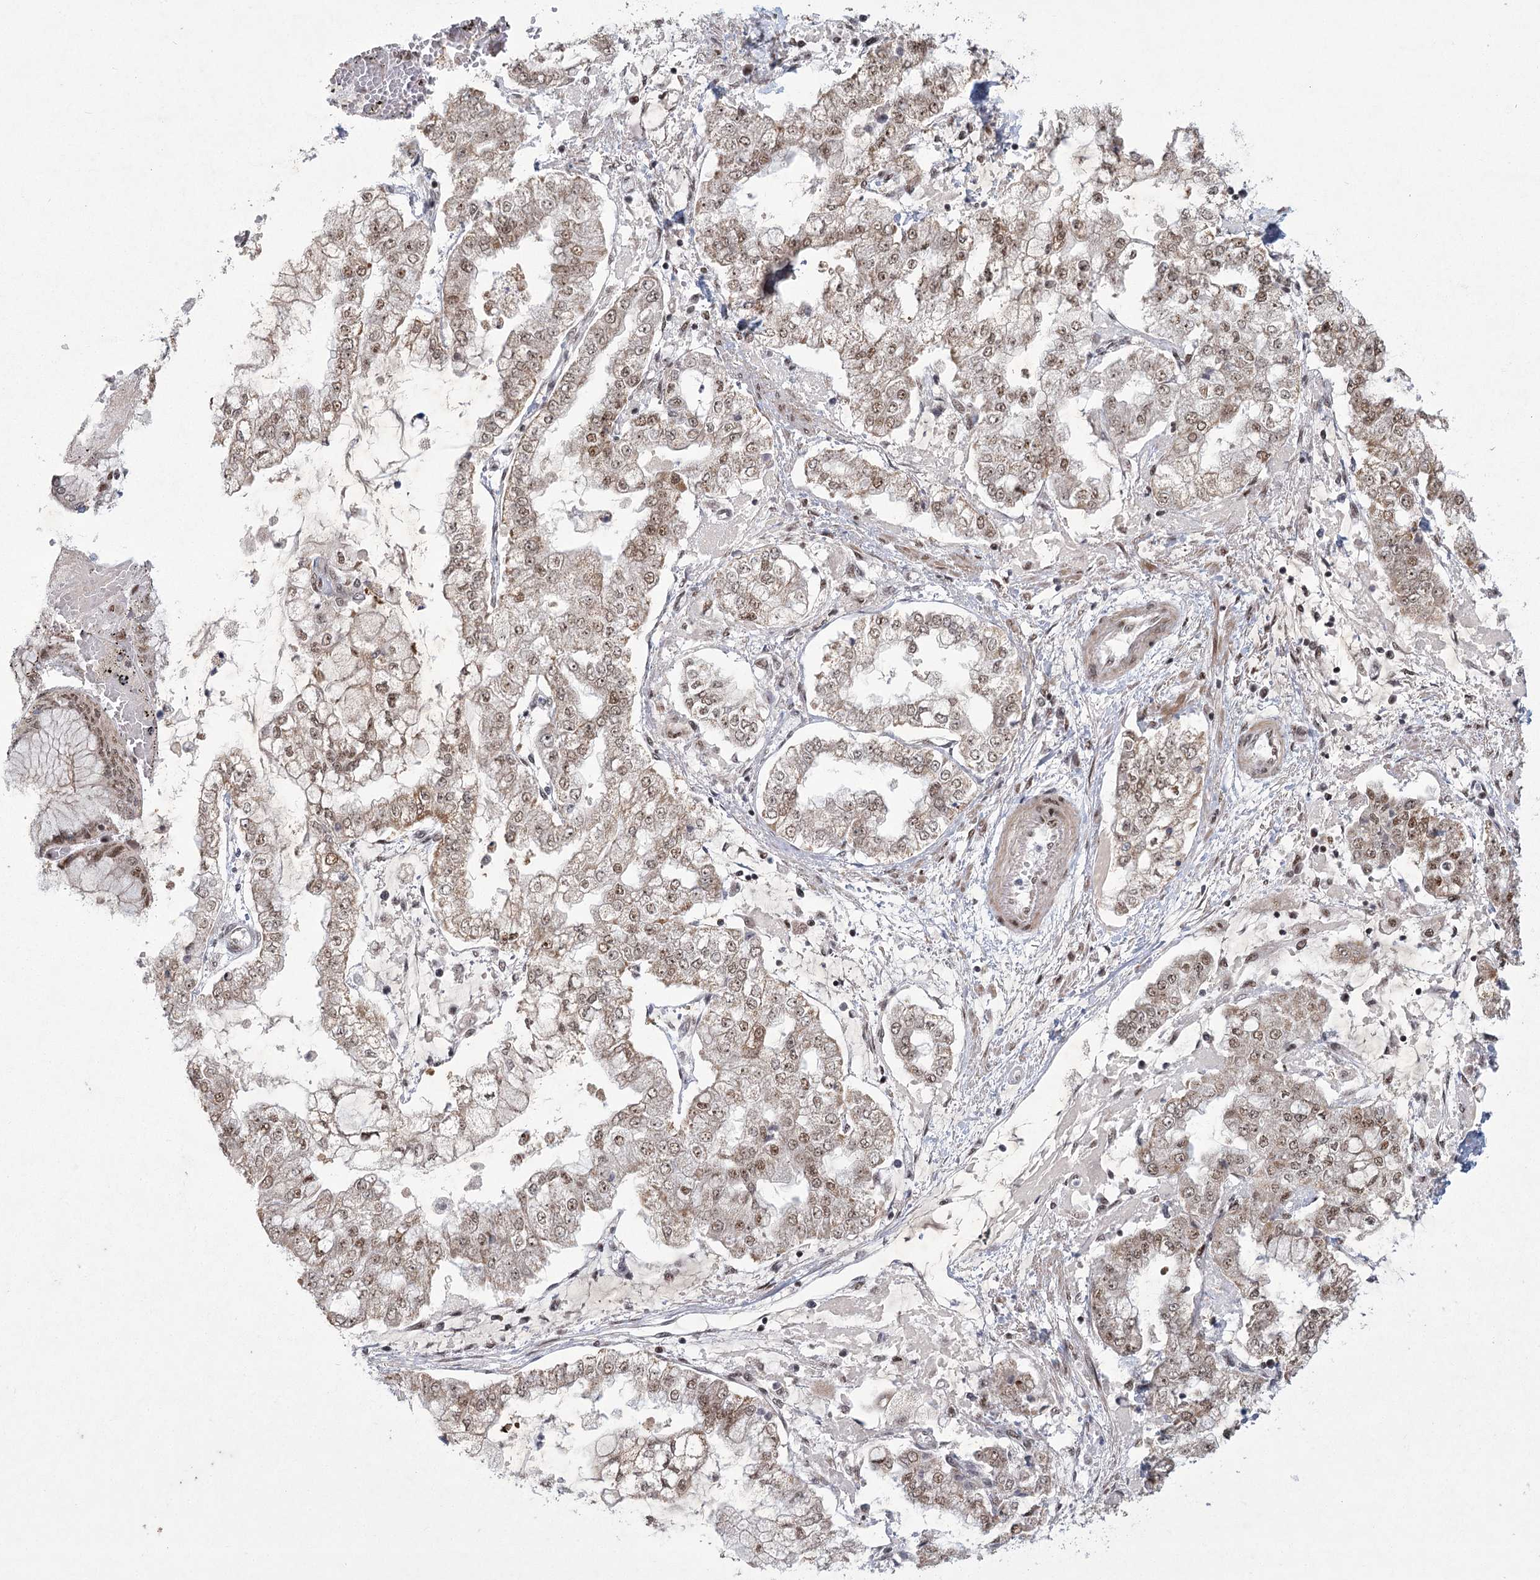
{"staining": {"intensity": "moderate", "quantity": ">75%", "location": "nuclear"}, "tissue": "stomach cancer", "cell_type": "Tumor cells", "image_type": "cancer", "snomed": [{"axis": "morphology", "description": "Adenocarcinoma, NOS"}, {"axis": "topography", "description": "Stomach"}], "caption": "Immunohistochemical staining of adenocarcinoma (stomach) exhibits moderate nuclear protein positivity in about >75% of tumor cells. Nuclei are stained in blue.", "gene": "CIB4", "patient": {"sex": "male", "age": 76}}